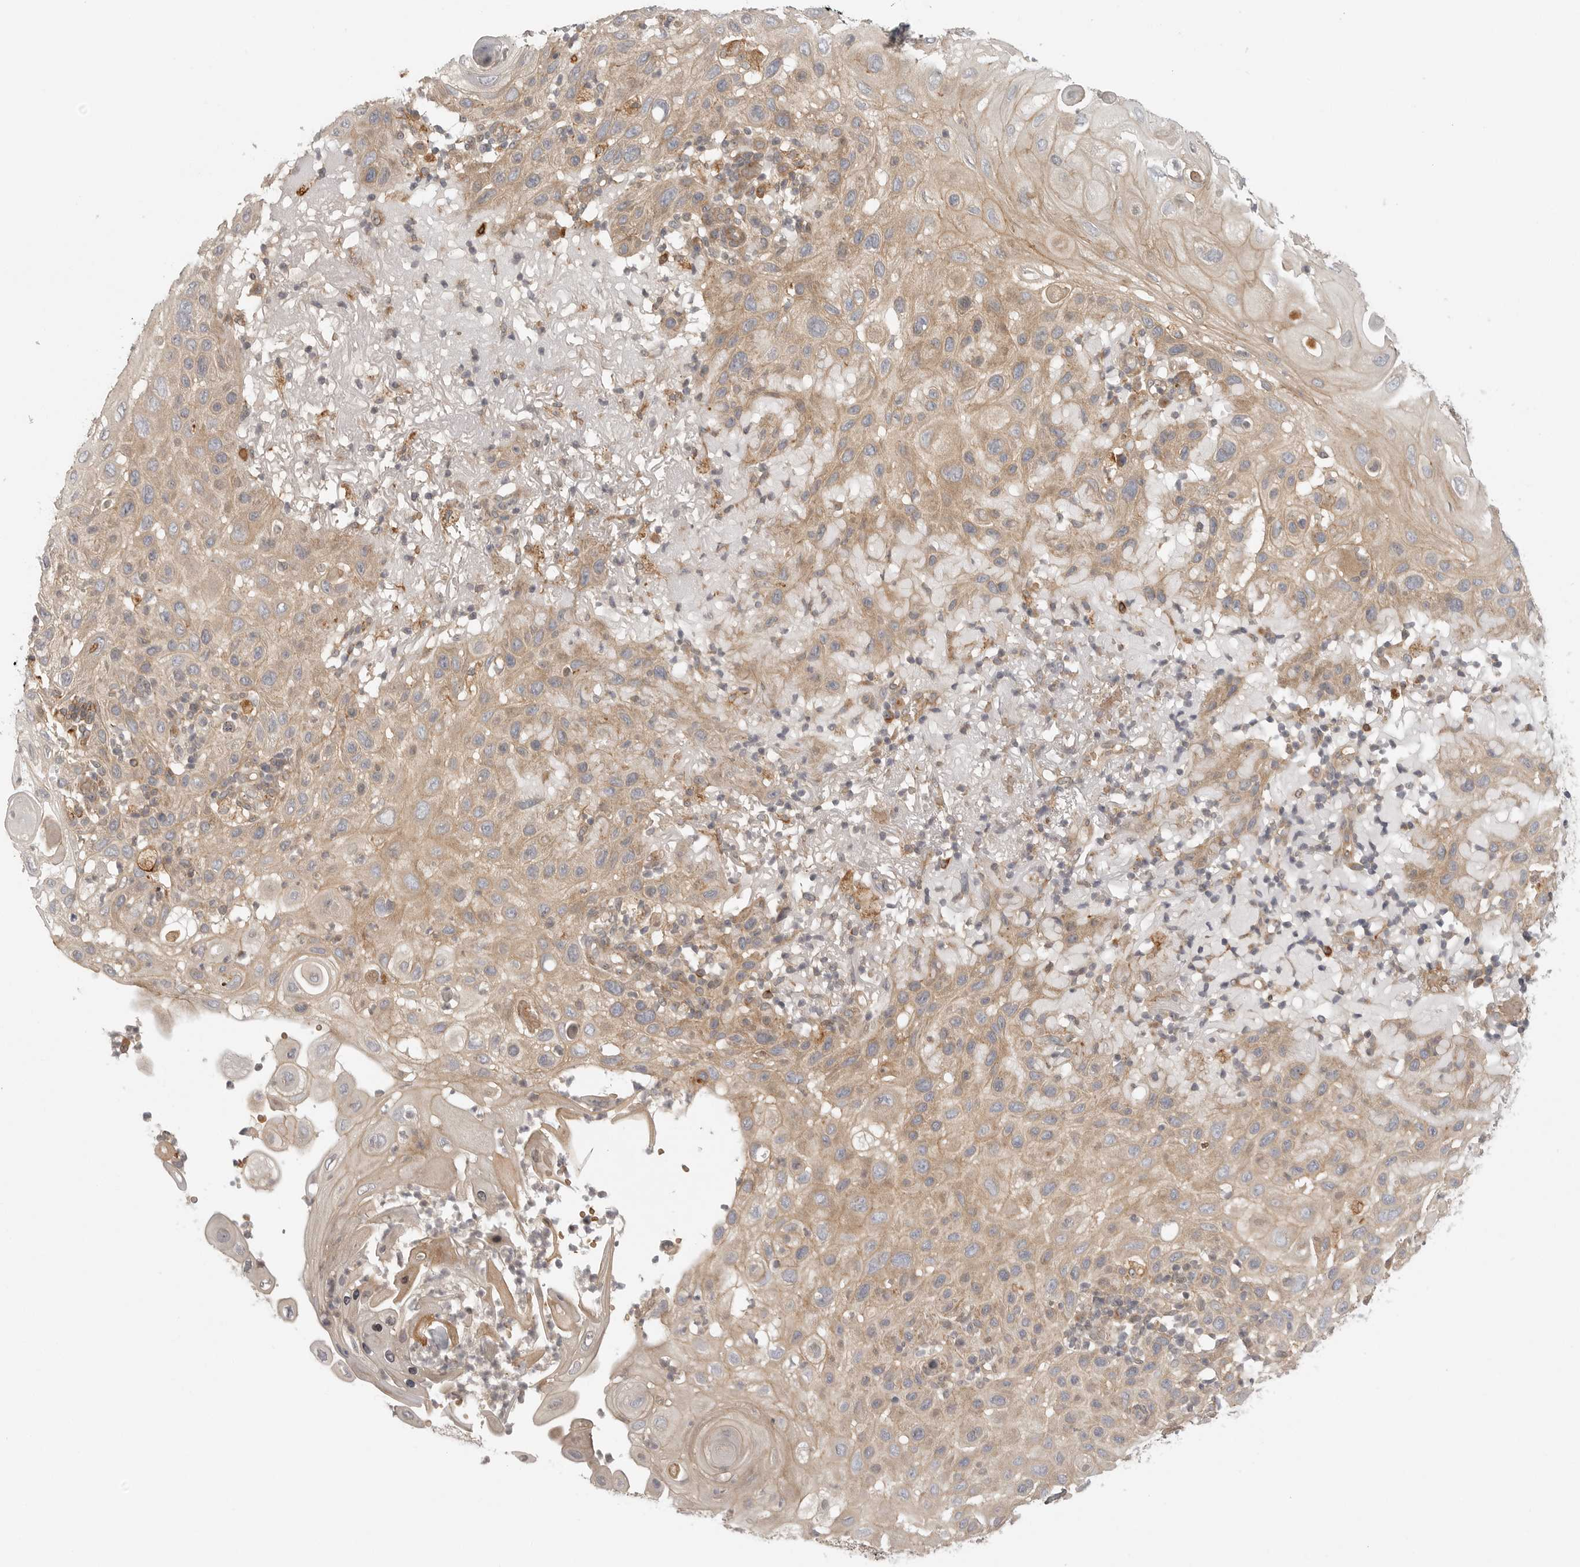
{"staining": {"intensity": "weak", "quantity": ">75%", "location": "cytoplasmic/membranous"}, "tissue": "skin cancer", "cell_type": "Tumor cells", "image_type": "cancer", "snomed": [{"axis": "morphology", "description": "Normal tissue, NOS"}, {"axis": "morphology", "description": "Squamous cell carcinoma, NOS"}, {"axis": "topography", "description": "Skin"}], "caption": "Protein expression analysis of human skin squamous cell carcinoma reveals weak cytoplasmic/membranous positivity in approximately >75% of tumor cells.", "gene": "CCPG1", "patient": {"sex": "female", "age": 96}}